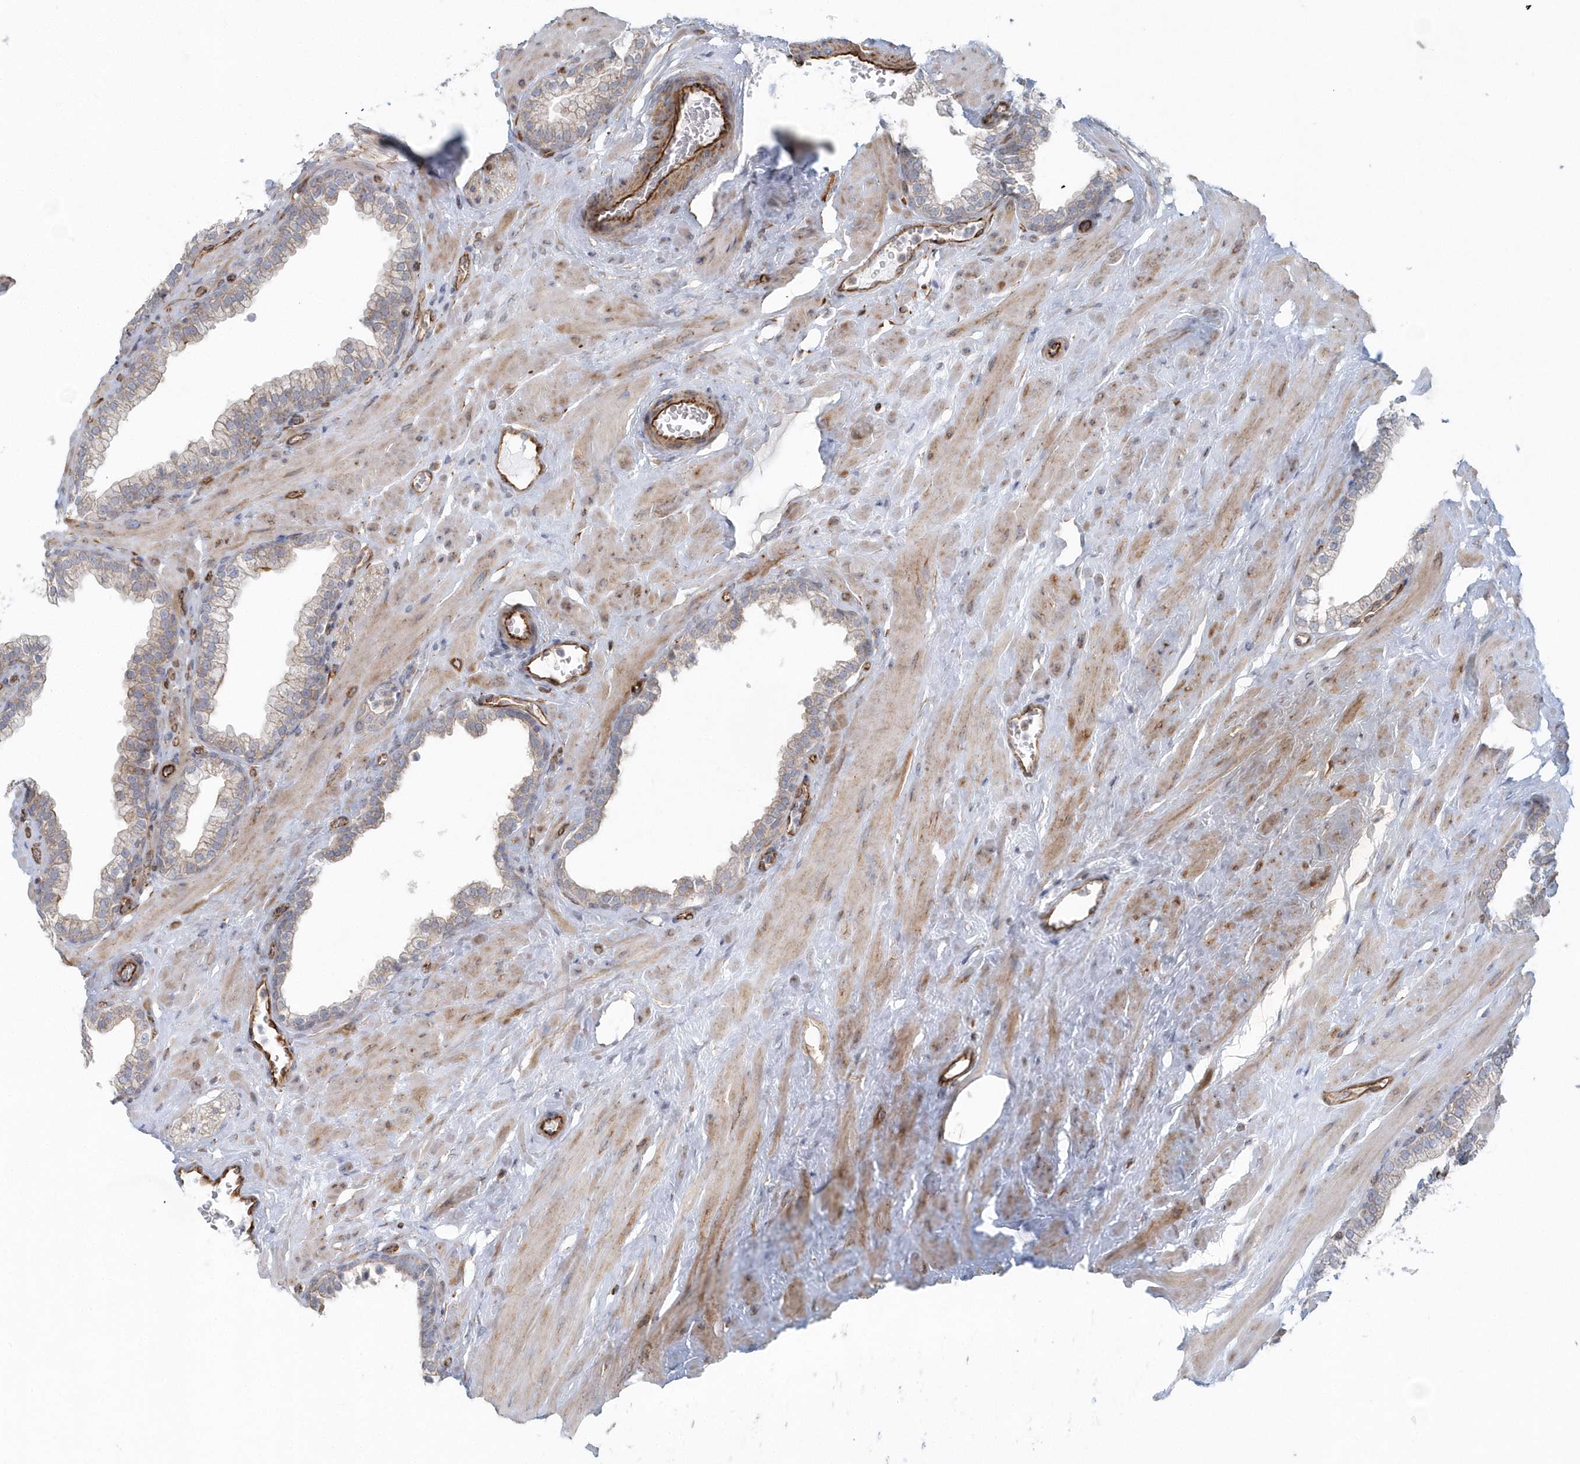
{"staining": {"intensity": "moderate", "quantity": "<25%", "location": "cytoplasmic/membranous"}, "tissue": "prostate", "cell_type": "Glandular cells", "image_type": "normal", "snomed": [{"axis": "morphology", "description": "Normal tissue, NOS"}, {"axis": "morphology", "description": "Urothelial carcinoma, Low grade"}, {"axis": "topography", "description": "Urinary bladder"}, {"axis": "topography", "description": "Prostate"}], "caption": "Glandular cells demonstrate low levels of moderate cytoplasmic/membranous positivity in approximately <25% of cells in normal human prostate. The protein of interest is shown in brown color, while the nuclei are stained blue.", "gene": "GPR152", "patient": {"sex": "male", "age": 60}}